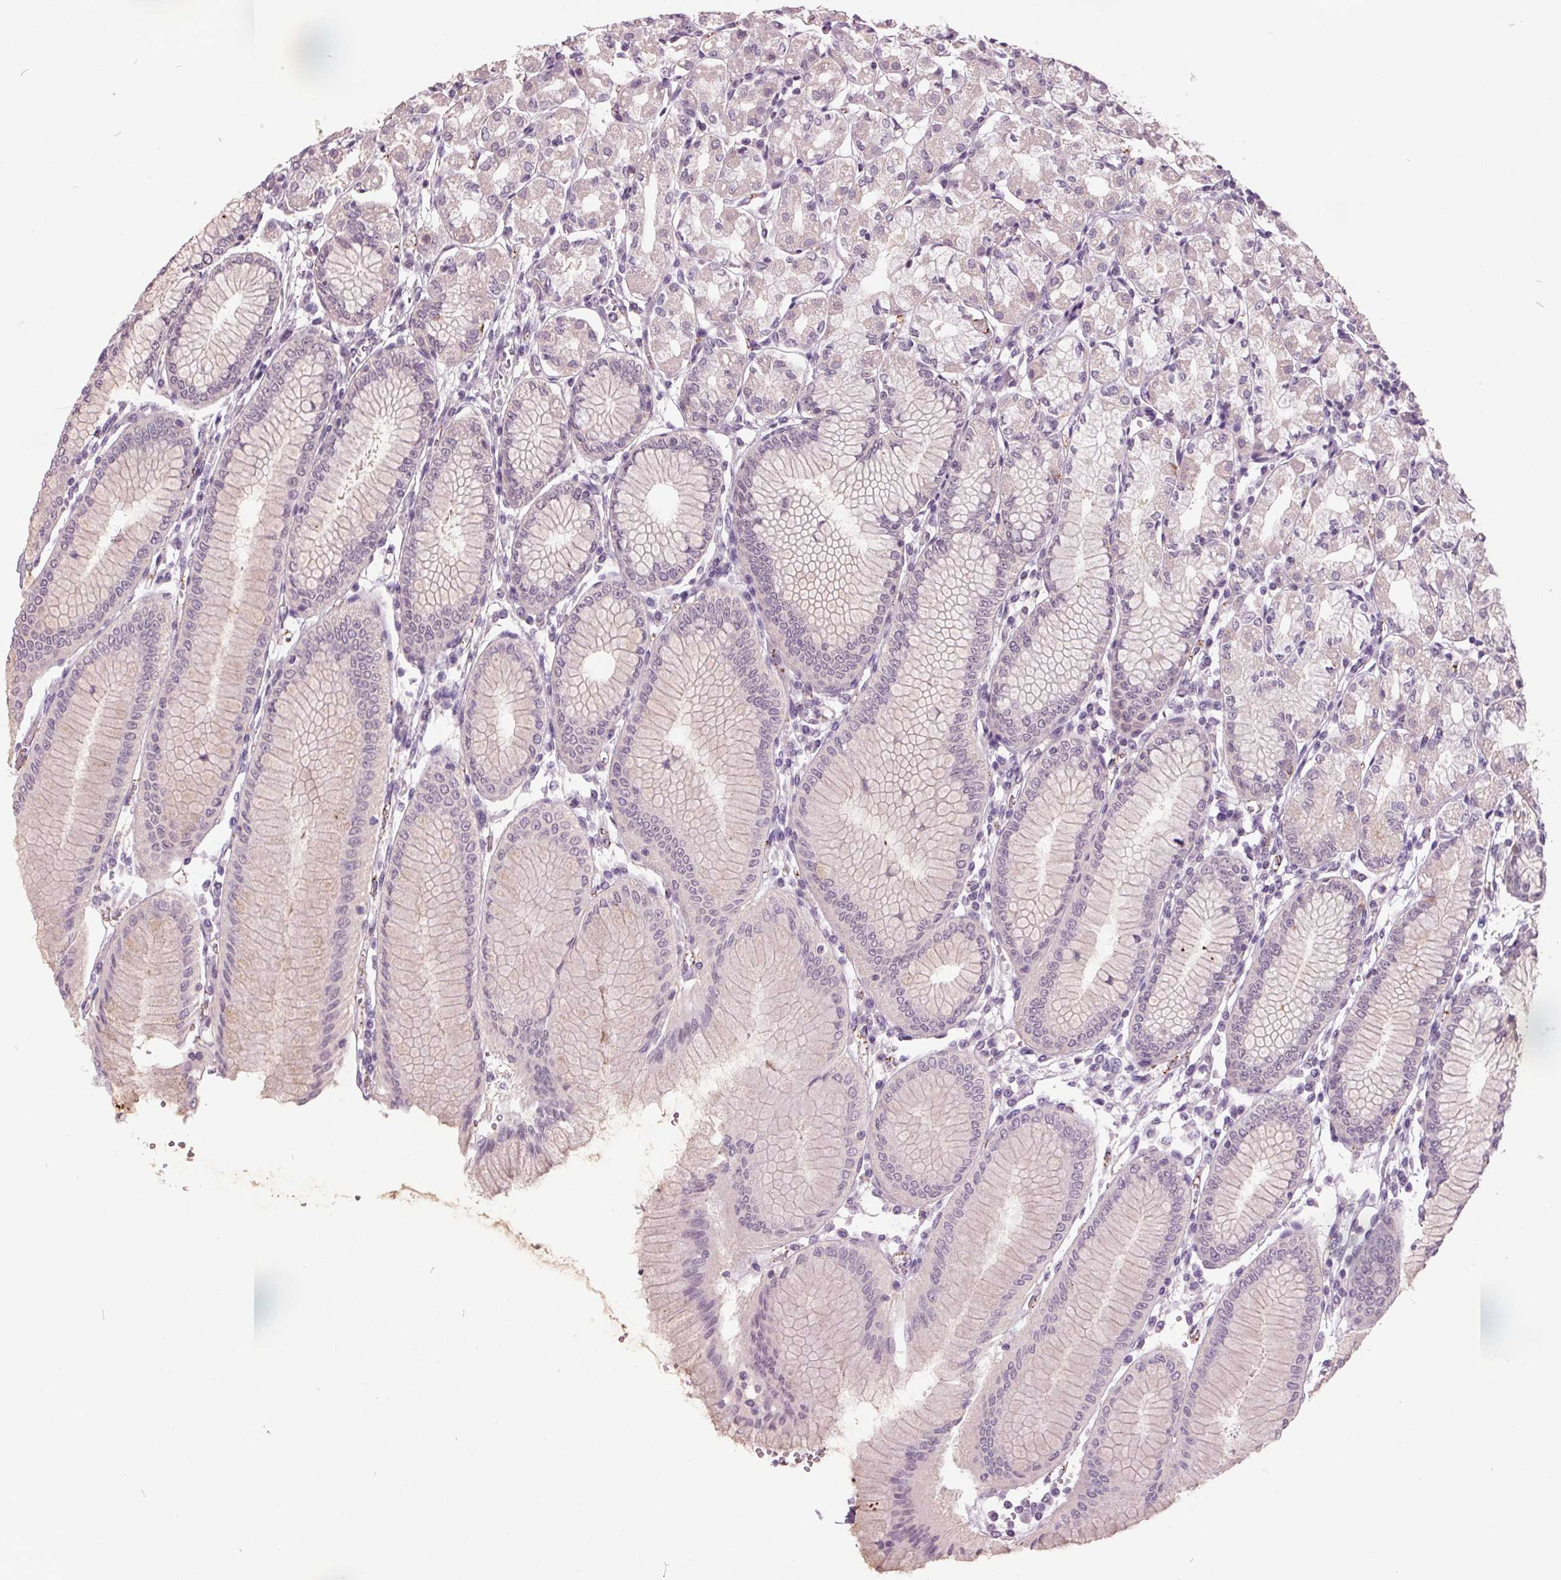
{"staining": {"intensity": "weak", "quantity": "<25%", "location": "cytoplasmic/membranous,nuclear"}, "tissue": "stomach", "cell_type": "Glandular cells", "image_type": "normal", "snomed": [{"axis": "morphology", "description": "Normal tissue, NOS"}, {"axis": "topography", "description": "Skeletal muscle"}, {"axis": "topography", "description": "Stomach"}], "caption": "An immunohistochemistry histopathology image of normal stomach is shown. There is no staining in glandular cells of stomach. The staining is performed using DAB brown chromogen with nuclei counter-stained in using hematoxylin.", "gene": "C2orf16", "patient": {"sex": "female", "age": 57}}